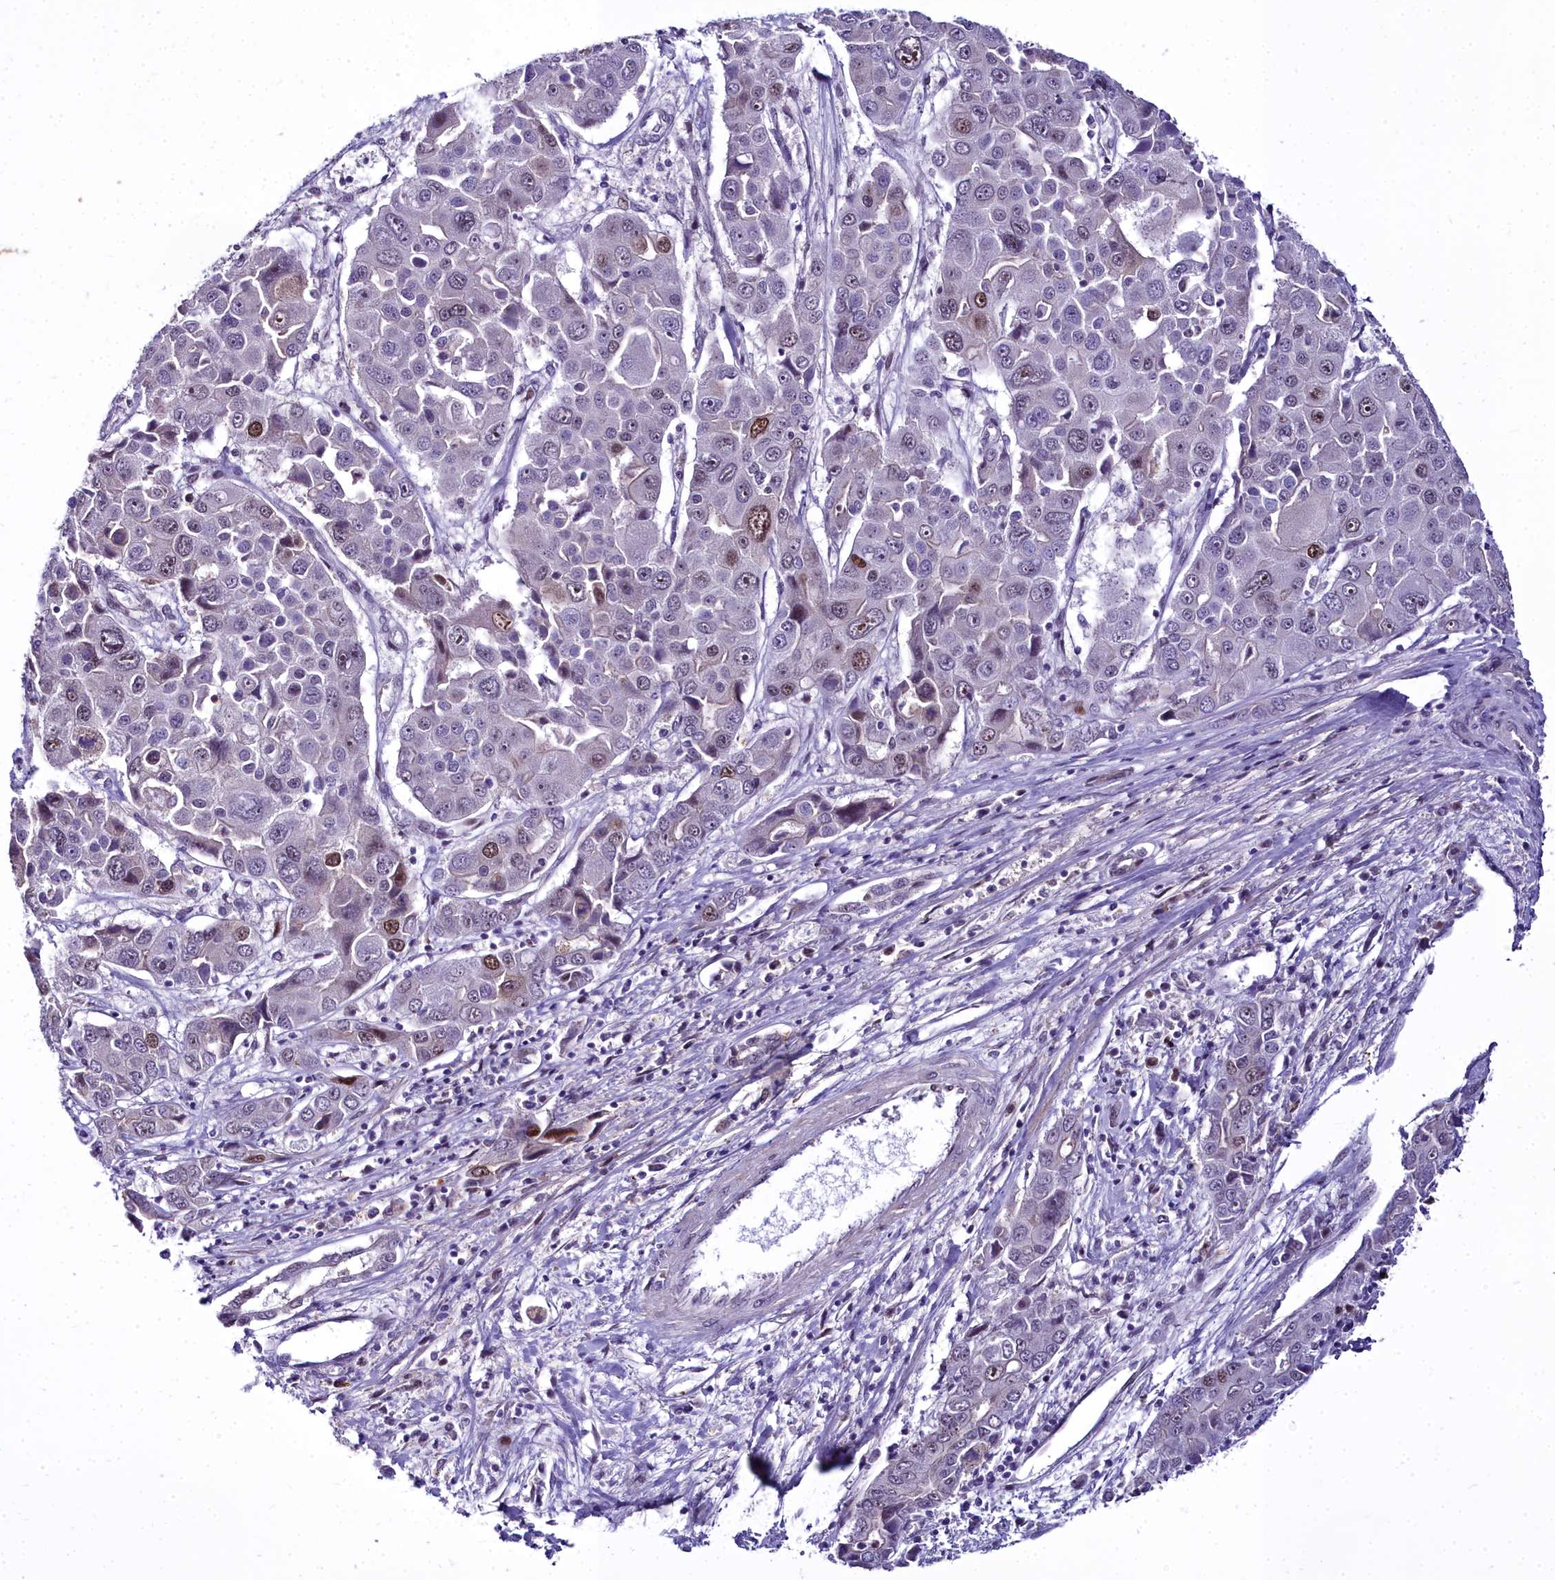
{"staining": {"intensity": "moderate", "quantity": "<25%", "location": "nuclear"}, "tissue": "liver cancer", "cell_type": "Tumor cells", "image_type": "cancer", "snomed": [{"axis": "morphology", "description": "Cholangiocarcinoma"}, {"axis": "topography", "description": "Liver"}], "caption": "A brown stain highlights moderate nuclear positivity of a protein in liver cancer tumor cells. (Stains: DAB in brown, nuclei in blue, Microscopy: brightfield microscopy at high magnification).", "gene": "TRIML2", "patient": {"sex": "male", "age": 67}}